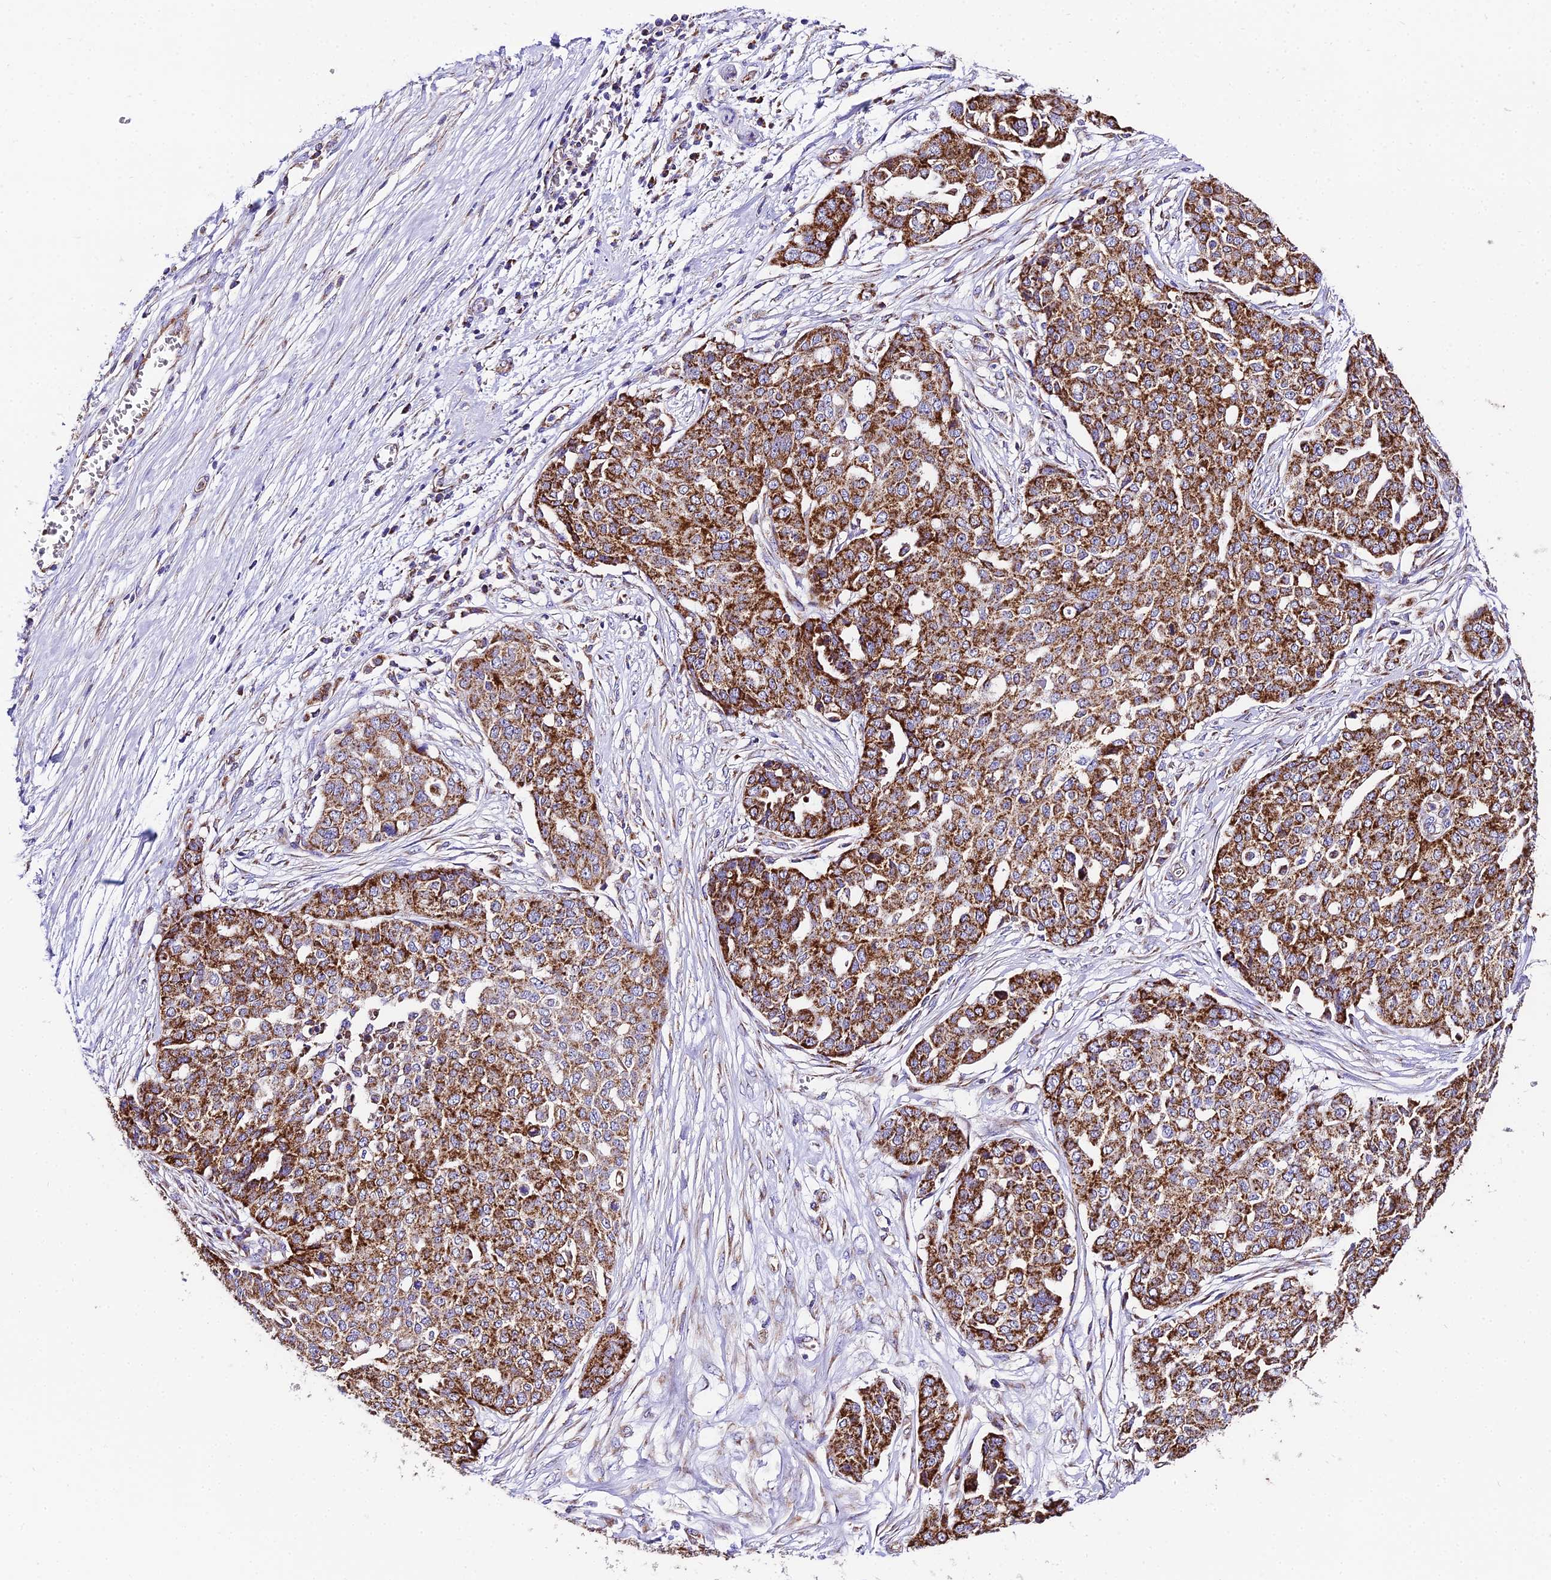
{"staining": {"intensity": "strong", "quantity": ">75%", "location": "cytoplasmic/membranous"}, "tissue": "ovarian cancer", "cell_type": "Tumor cells", "image_type": "cancer", "snomed": [{"axis": "morphology", "description": "Cystadenocarcinoma, serous, NOS"}, {"axis": "topography", "description": "Soft tissue"}, {"axis": "topography", "description": "Ovary"}], "caption": "The image displays staining of ovarian cancer (serous cystadenocarcinoma), revealing strong cytoplasmic/membranous protein expression (brown color) within tumor cells.", "gene": "OCIAD1", "patient": {"sex": "female", "age": 57}}